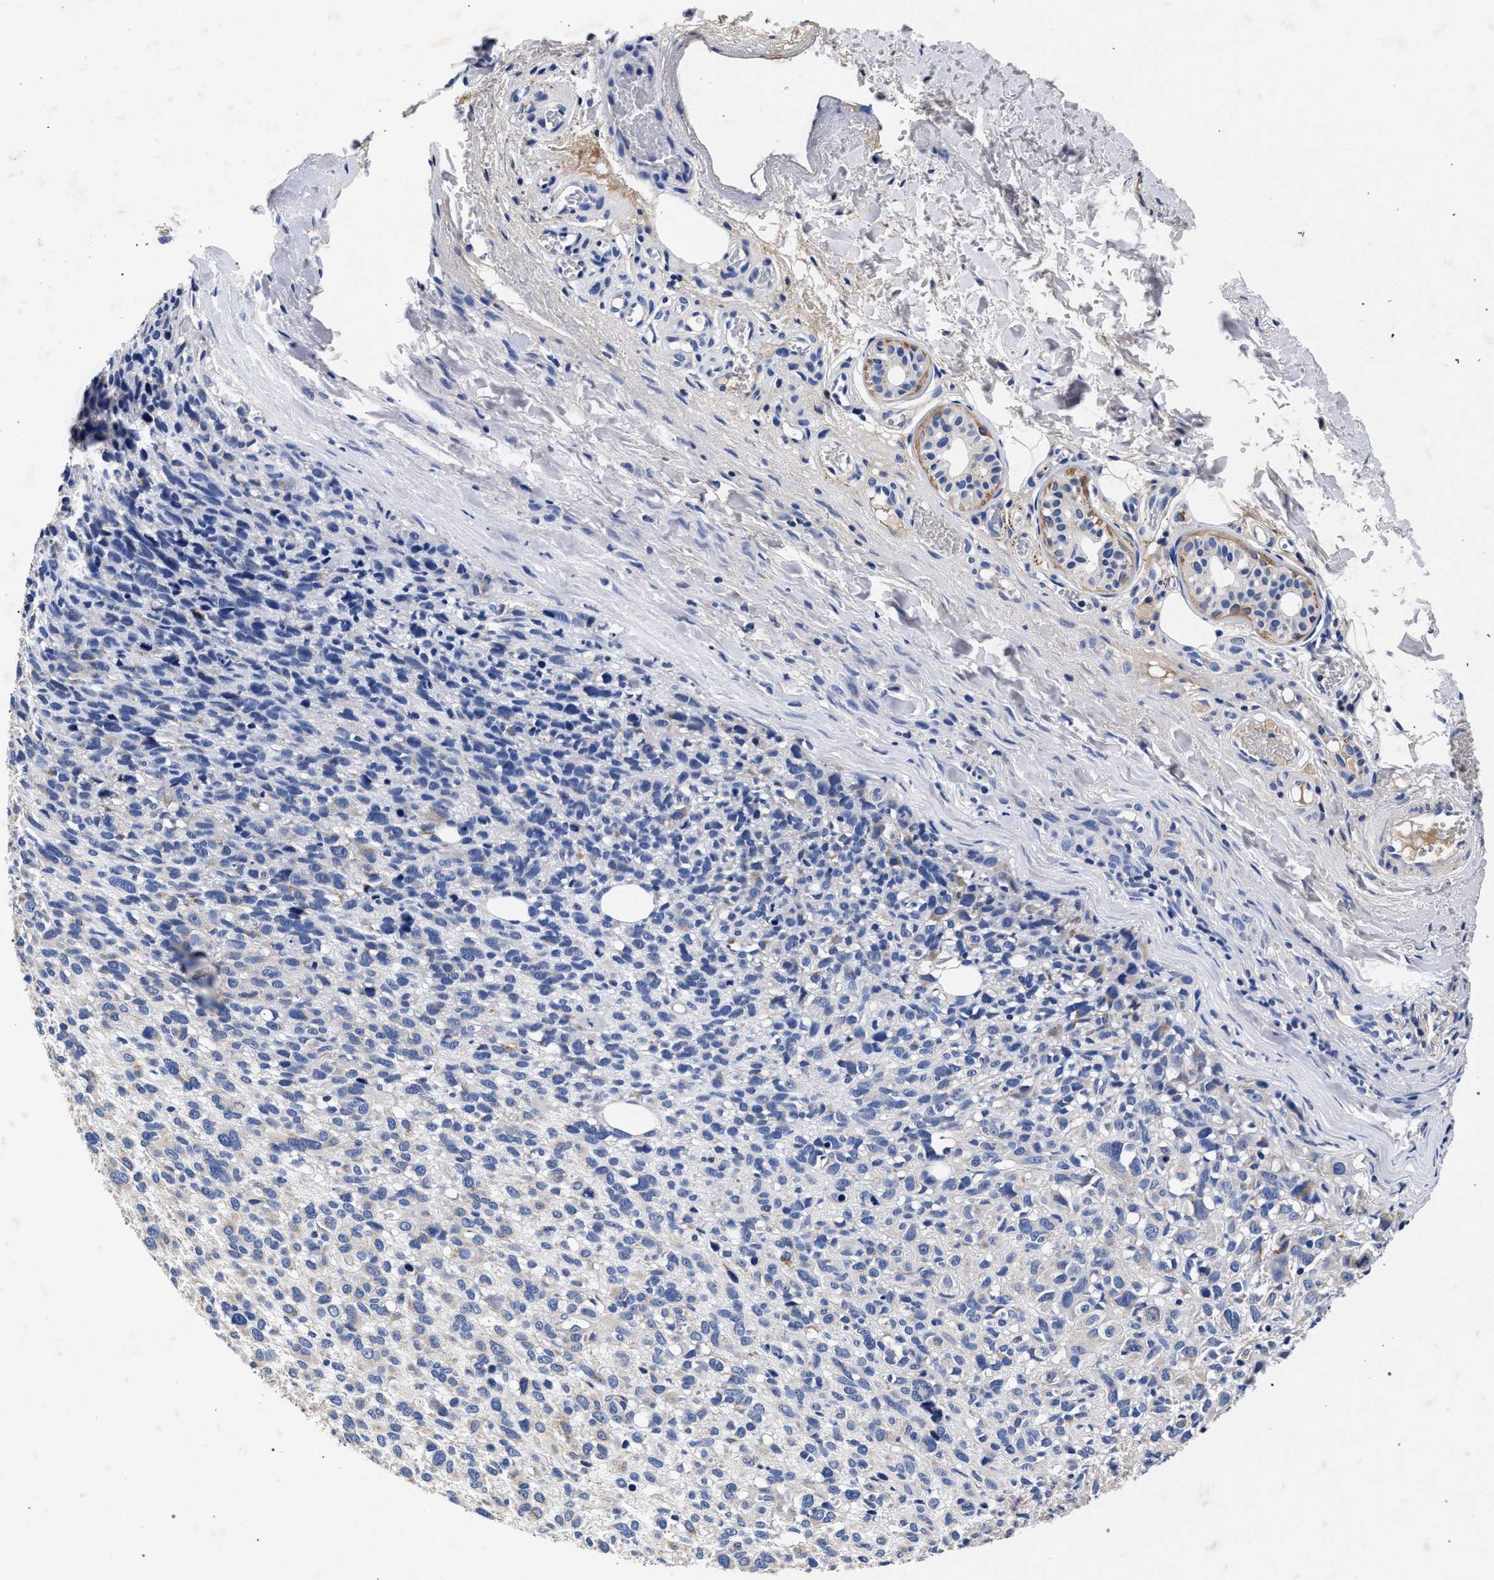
{"staining": {"intensity": "negative", "quantity": "none", "location": "none"}, "tissue": "melanoma", "cell_type": "Tumor cells", "image_type": "cancer", "snomed": [{"axis": "morphology", "description": "Malignant melanoma, NOS"}, {"axis": "topography", "description": "Skin"}], "caption": "This is an IHC image of human malignant melanoma. There is no expression in tumor cells.", "gene": "HSD17B14", "patient": {"sex": "female", "age": 55}}